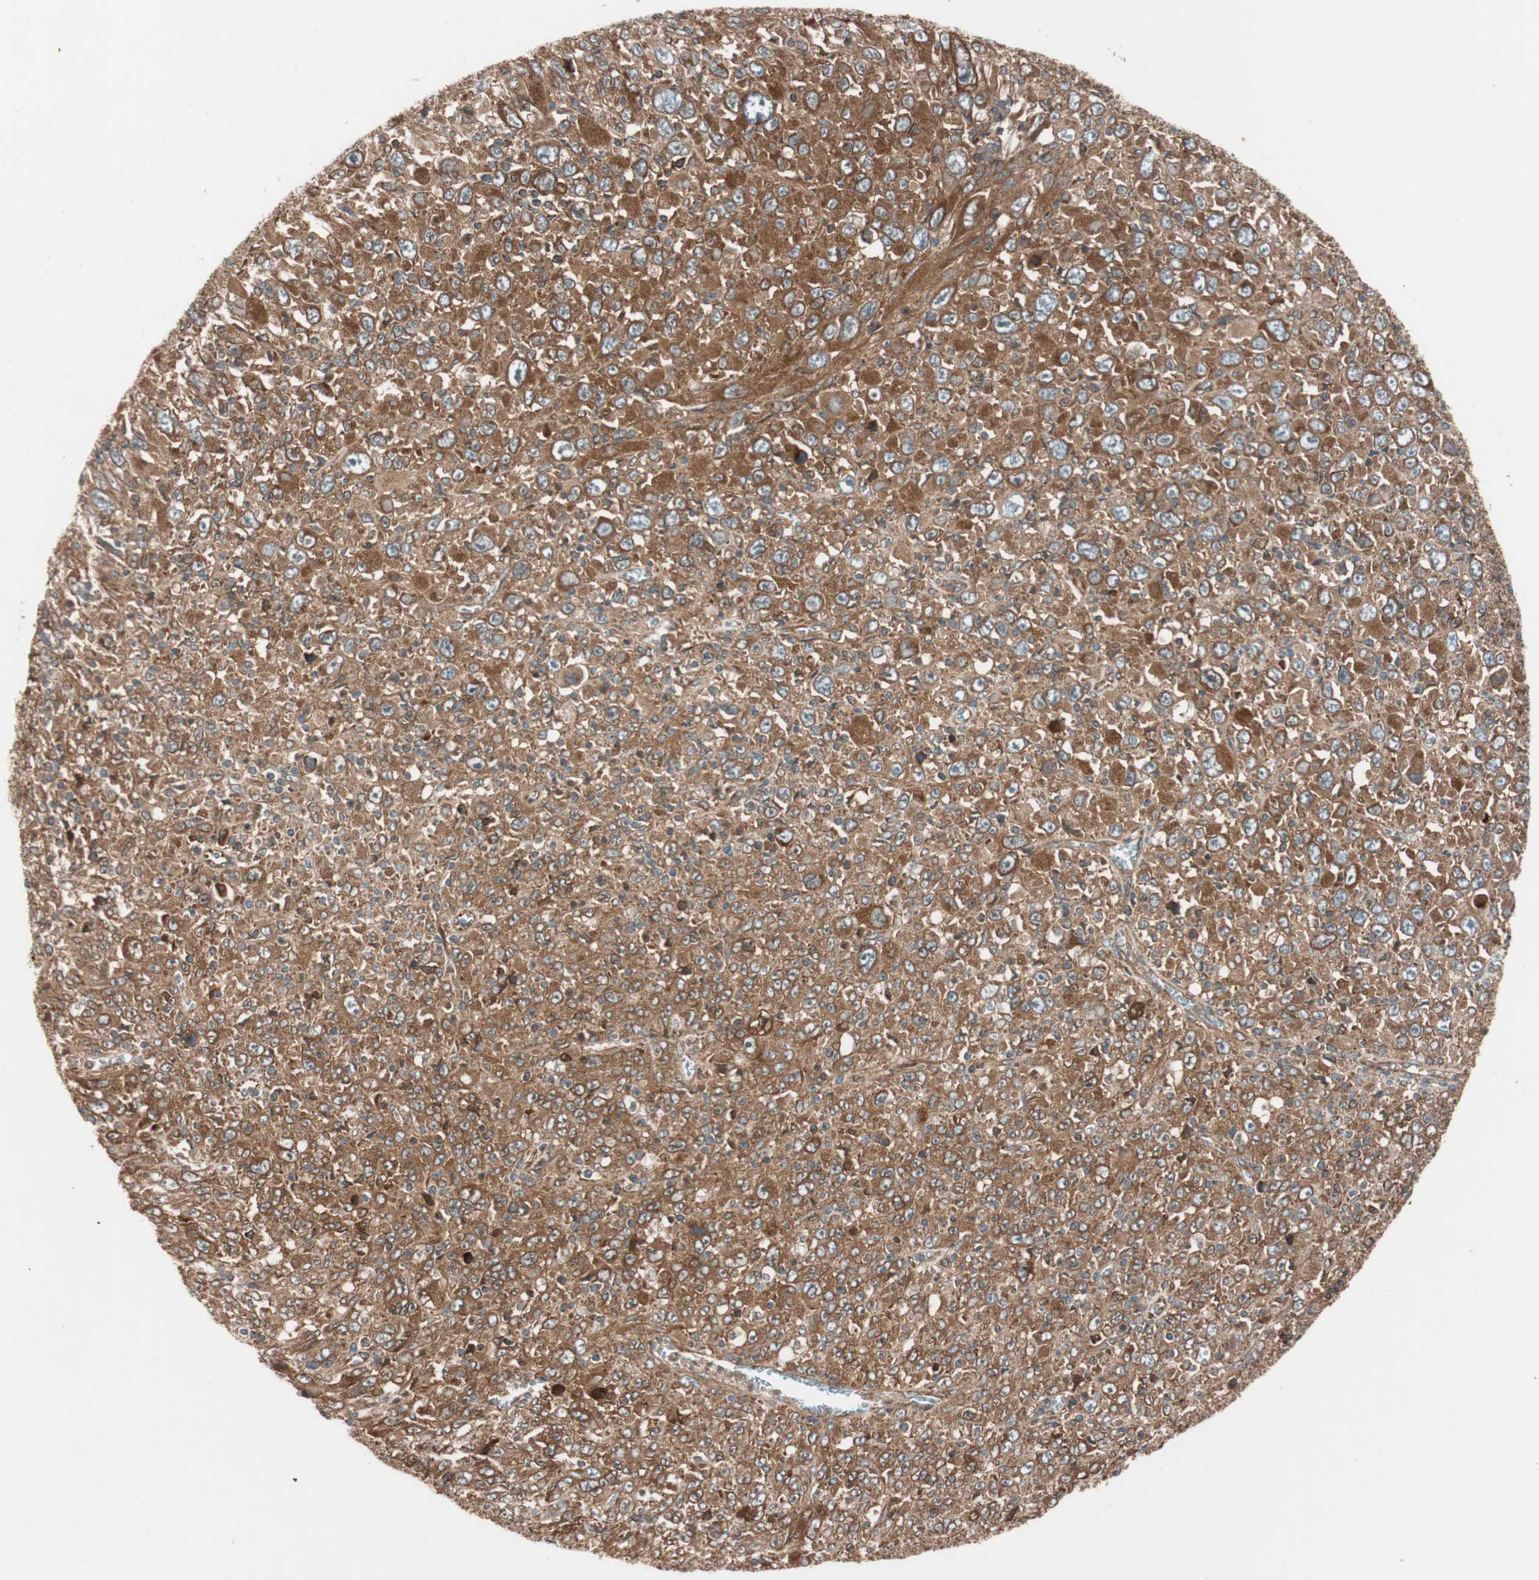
{"staining": {"intensity": "moderate", "quantity": ">75%", "location": "cytoplasmic/membranous"}, "tissue": "melanoma", "cell_type": "Tumor cells", "image_type": "cancer", "snomed": [{"axis": "morphology", "description": "Malignant melanoma, Metastatic site"}, {"axis": "topography", "description": "Skin"}], "caption": "Moderate cytoplasmic/membranous staining for a protein is identified in approximately >75% of tumor cells of malignant melanoma (metastatic site) using immunohistochemistry (IHC).", "gene": "RAB5A", "patient": {"sex": "female", "age": 56}}